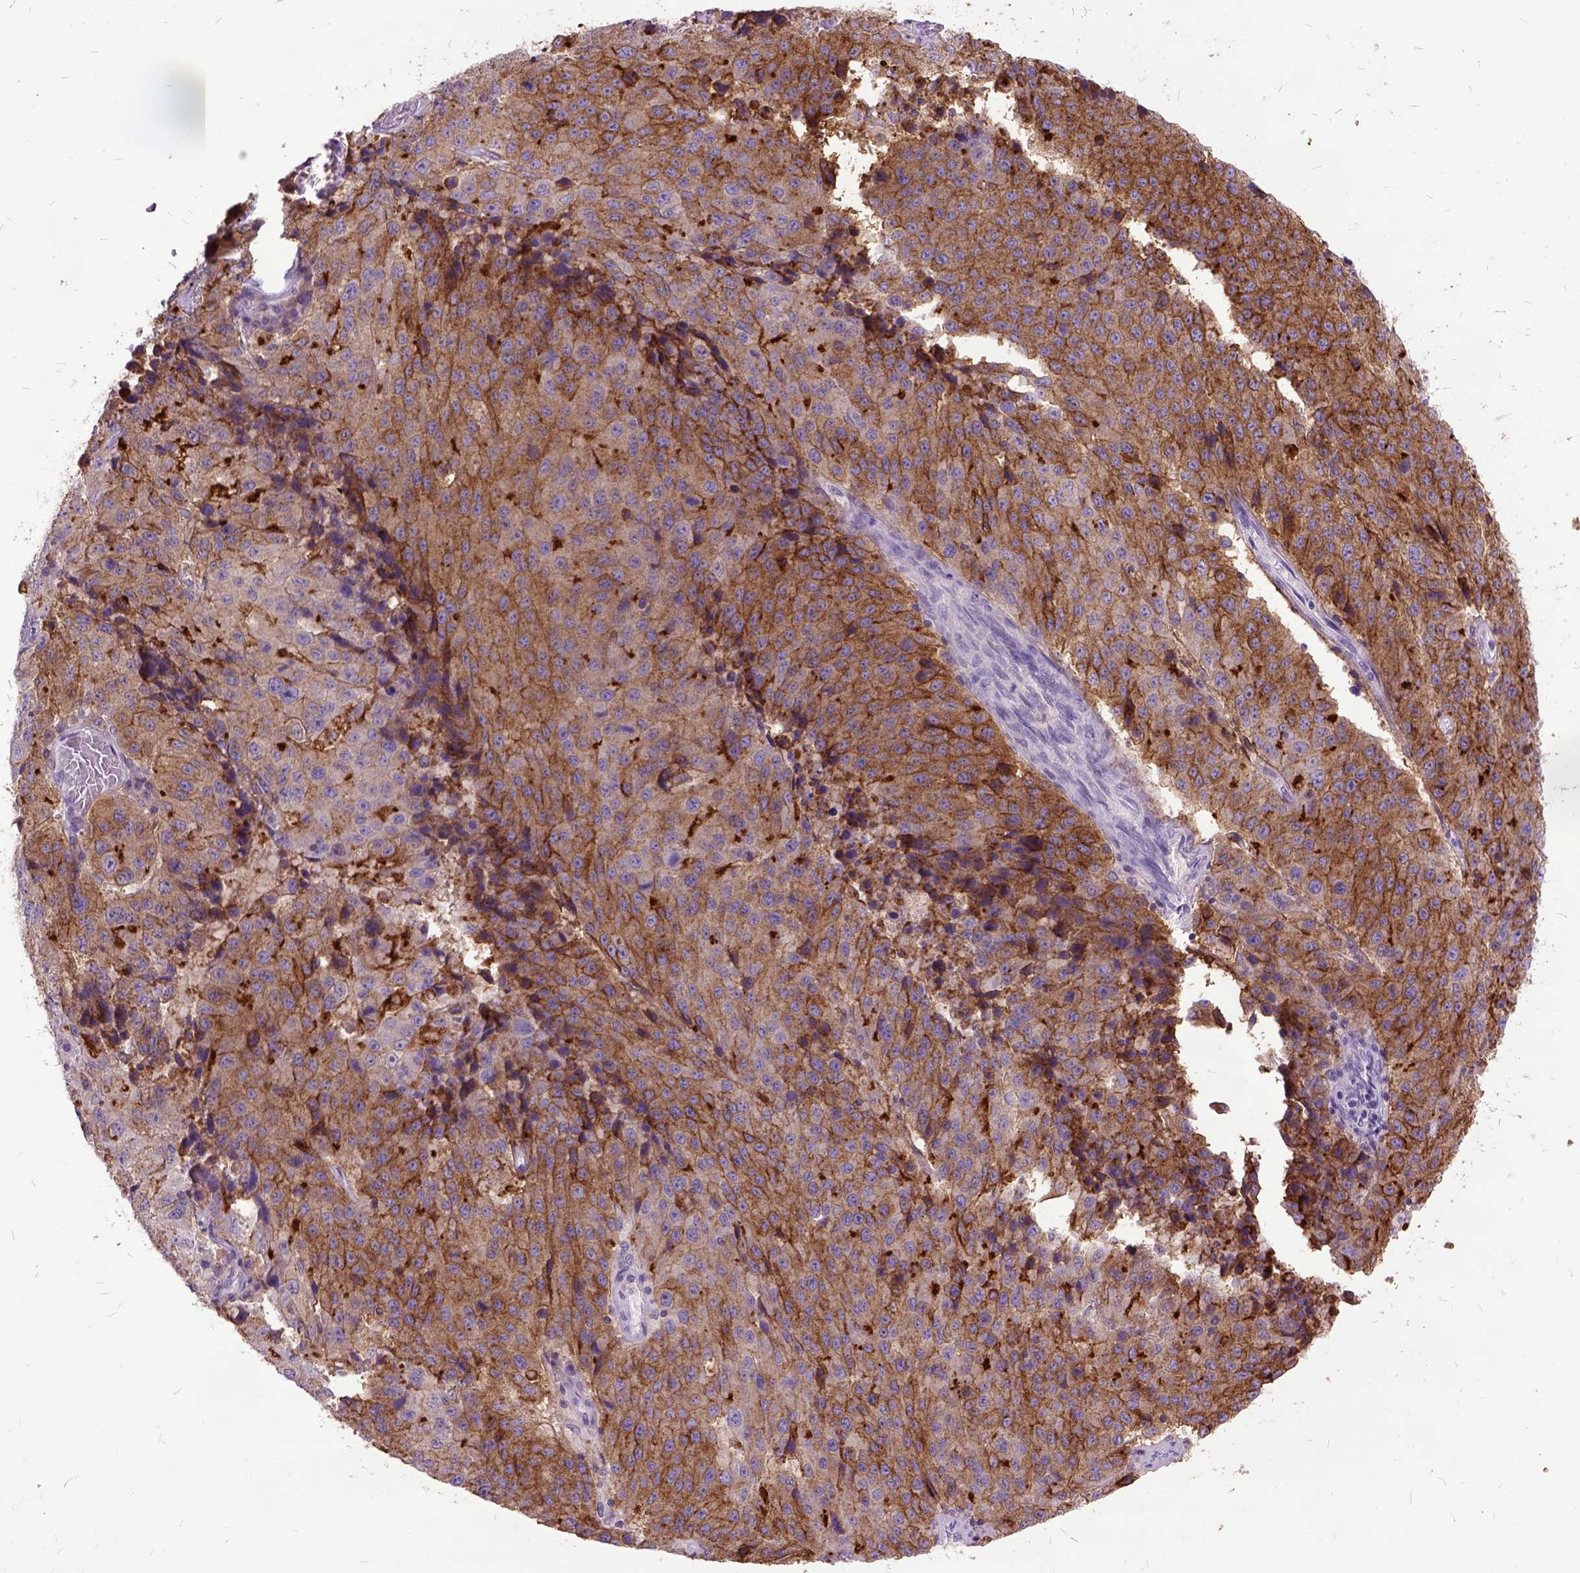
{"staining": {"intensity": "strong", "quantity": "<25%", "location": "cytoplasmic/membranous"}, "tissue": "stomach cancer", "cell_type": "Tumor cells", "image_type": "cancer", "snomed": [{"axis": "morphology", "description": "Adenocarcinoma, NOS"}, {"axis": "topography", "description": "Stomach"}], "caption": "DAB (3,3'-diaminobenzidine) immunohistochemical staining of human adenocarcinoma (stomach) displays strong cytoplasmic/membranous protein staining in about <25% of tumor cells.", "gene": "MME", "patient": {"sex": "male", "age": 71}}